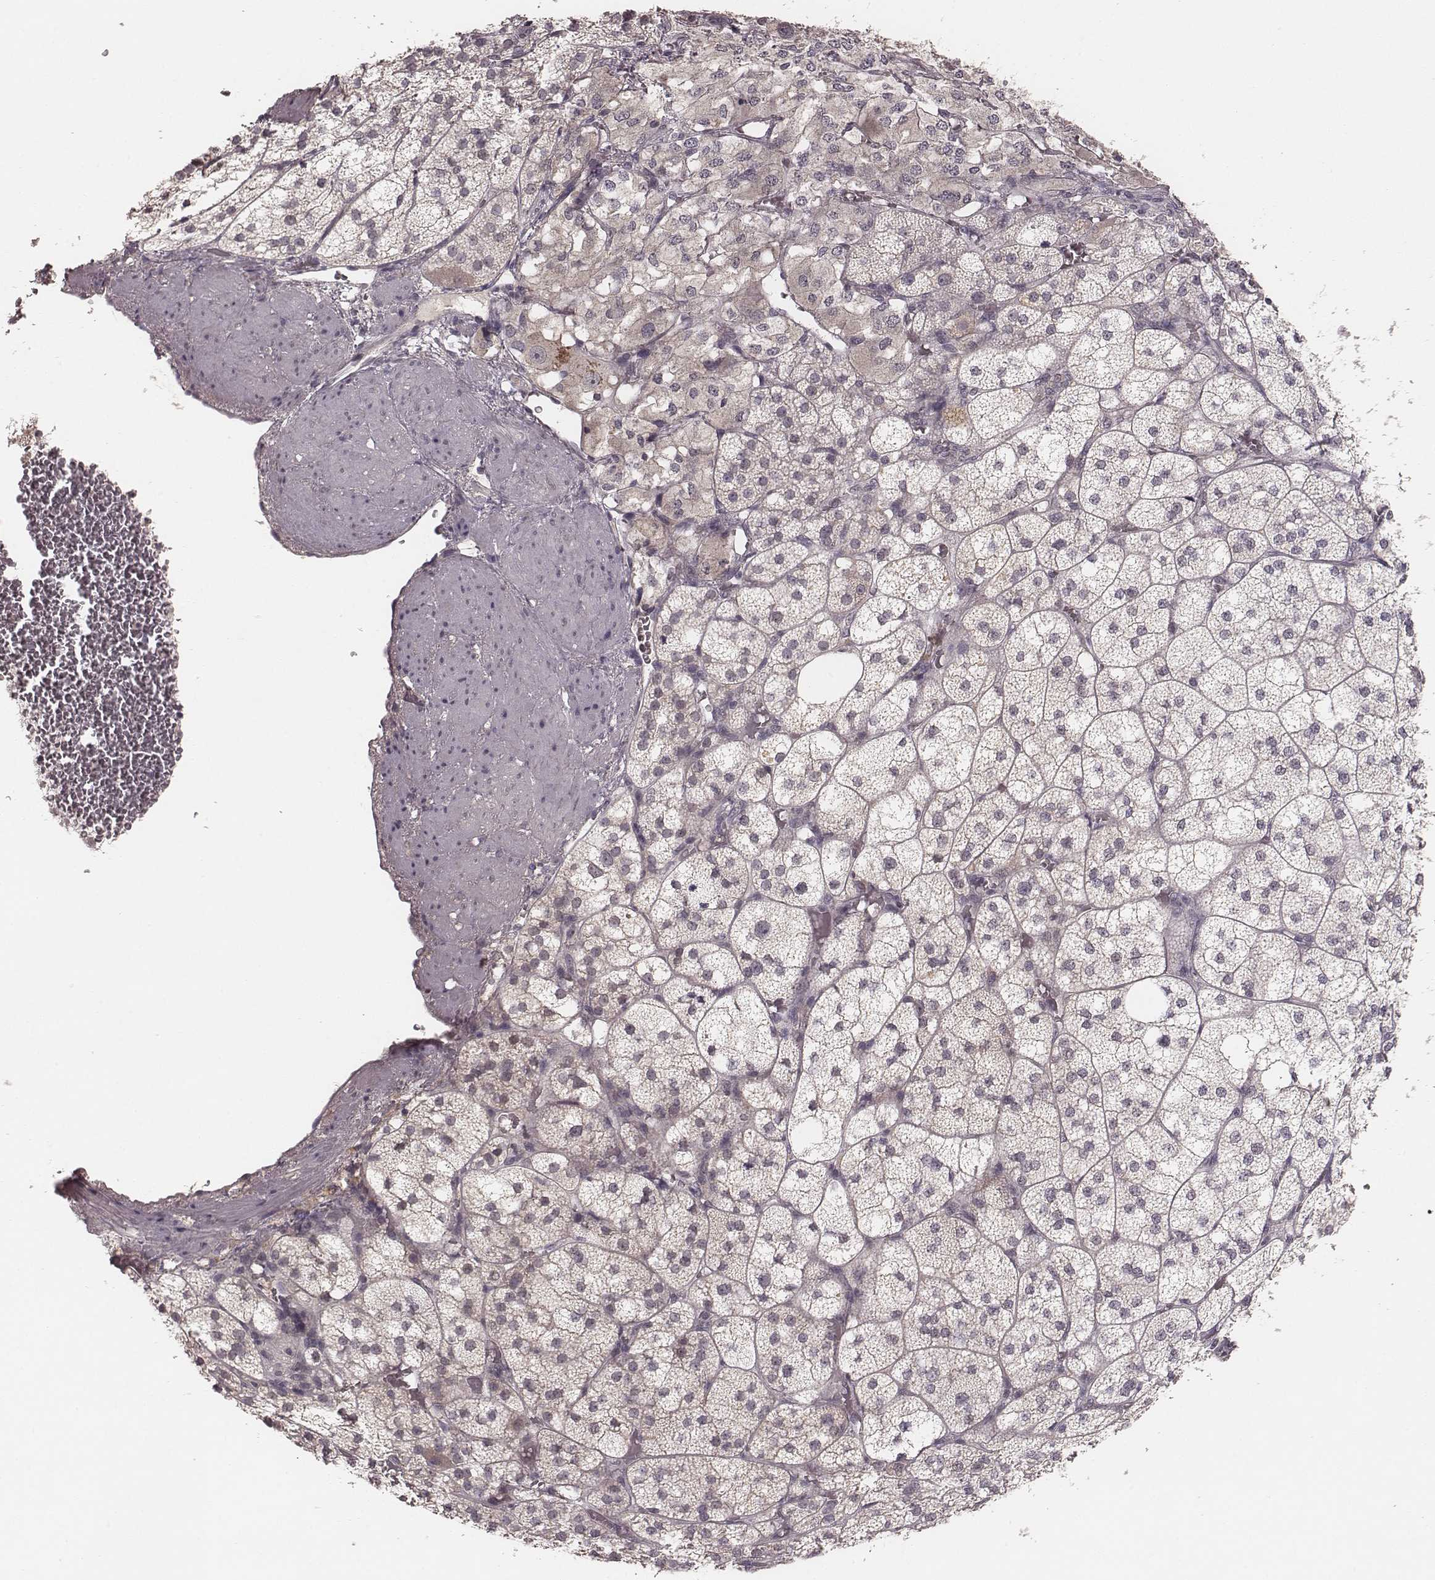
{"staining": {"intensity": "negative", "quantity": "none", "location": "none"}, "tissue": "adrenal gland", "cell_type": "Glandular cells", "image_type": "normal", "snomed": [{"axis": "morphology", "description": "Normal tissue, NOS"}, {"axis": "topography", "description": "Adrenal gland"}], "caption": "Glandular cells show no significant protein staining in normal adrenal gland.", "gene": "LY6K", "patient": {"sex": "female", "age": 60}}